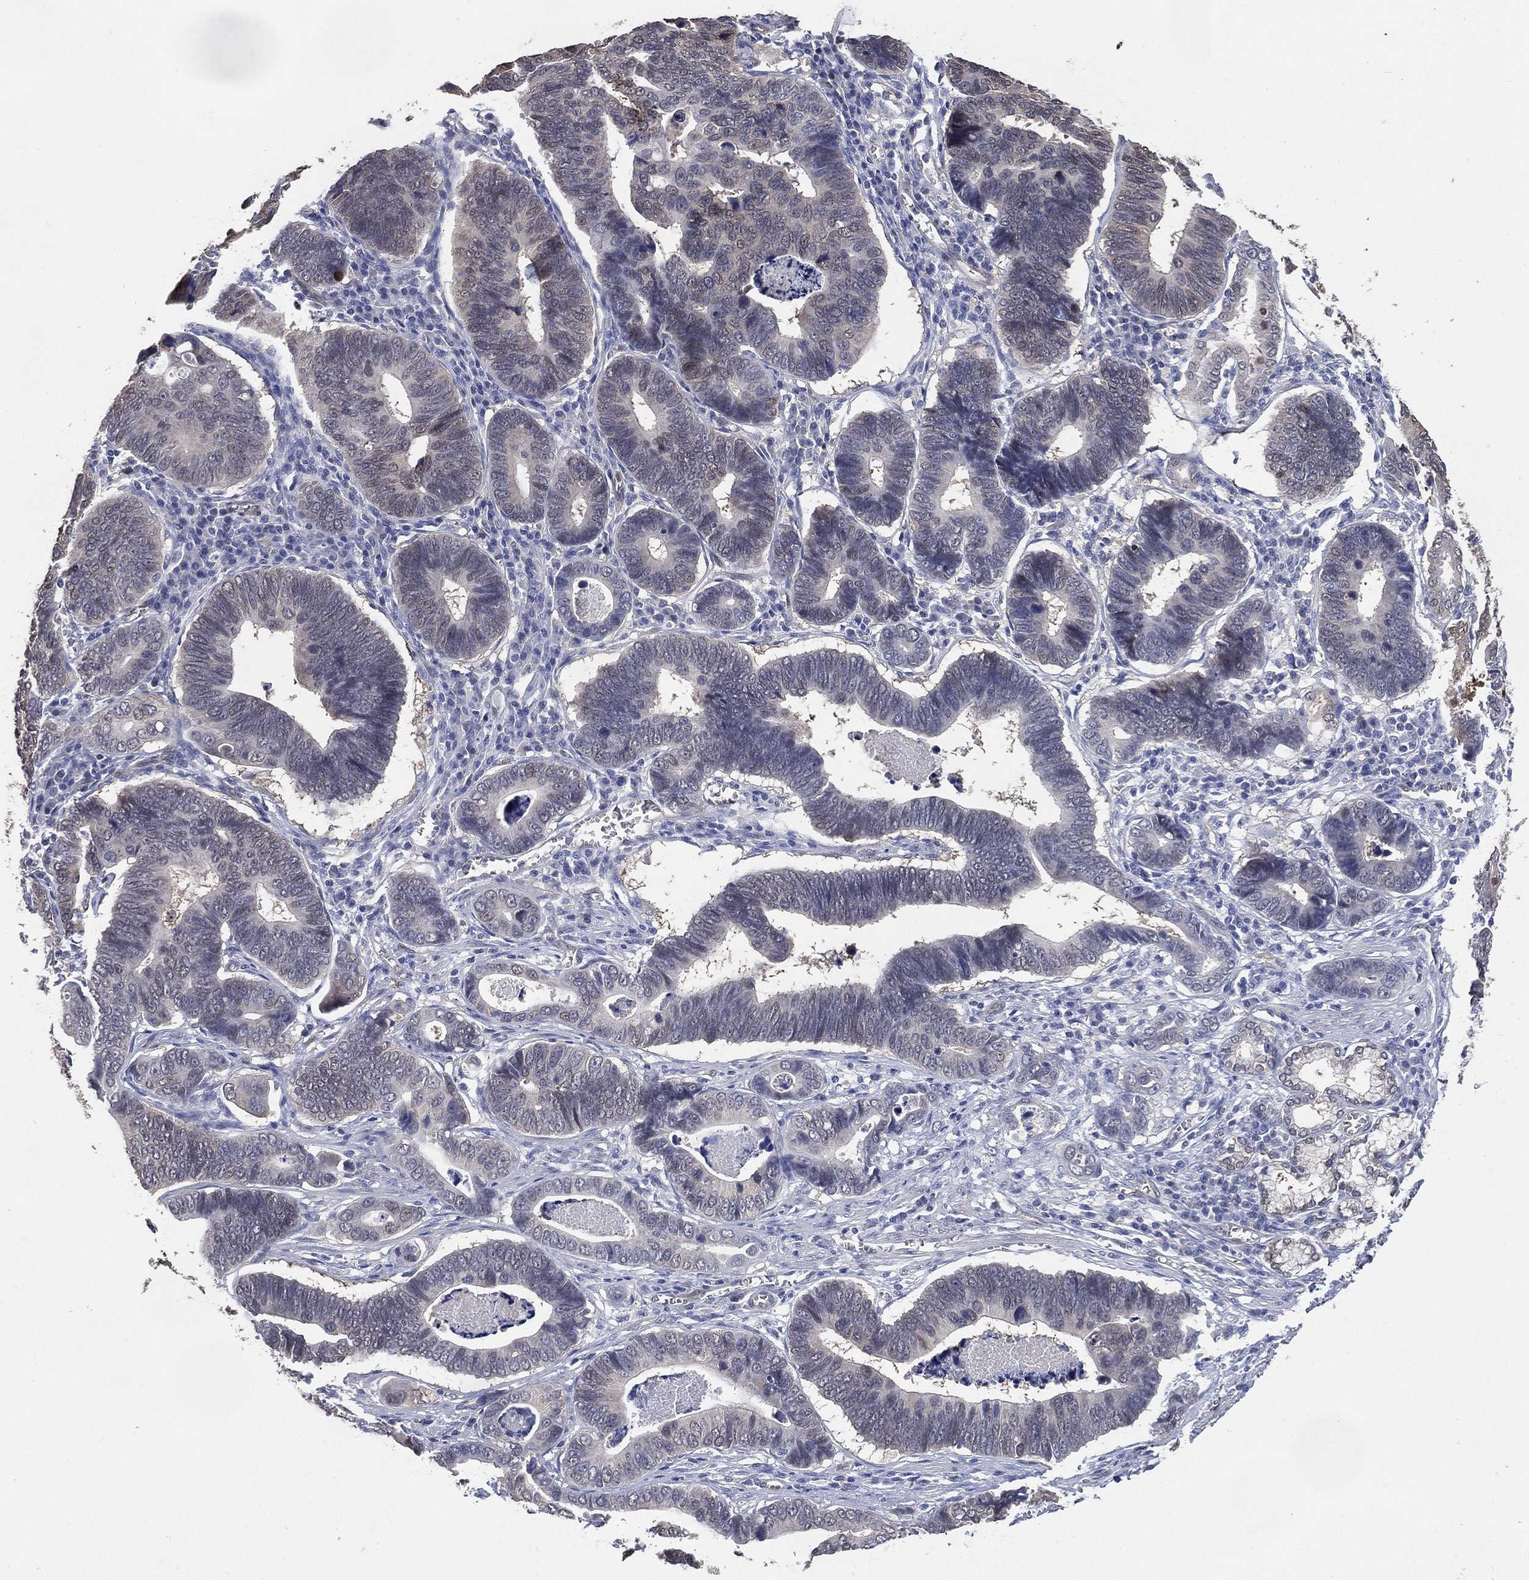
{"staining": {"intensity": "weak", "quantity": "<25%", "location": "cytoplasmic/membranous"}, "tissue": "stomach cancer", "cell_type": "Tumor cells", "image_type": "cancer", "snomed": [{"axis": "morphology", "description": "Adenocarcinoma, NOS"}, {"axis": "topography", "description": "Stomach"}], "caption": "There is no significant expression in tumor cells of stomach cancer.", "gene": "AK1", "patient": {"sex": "male", "age": 84}}